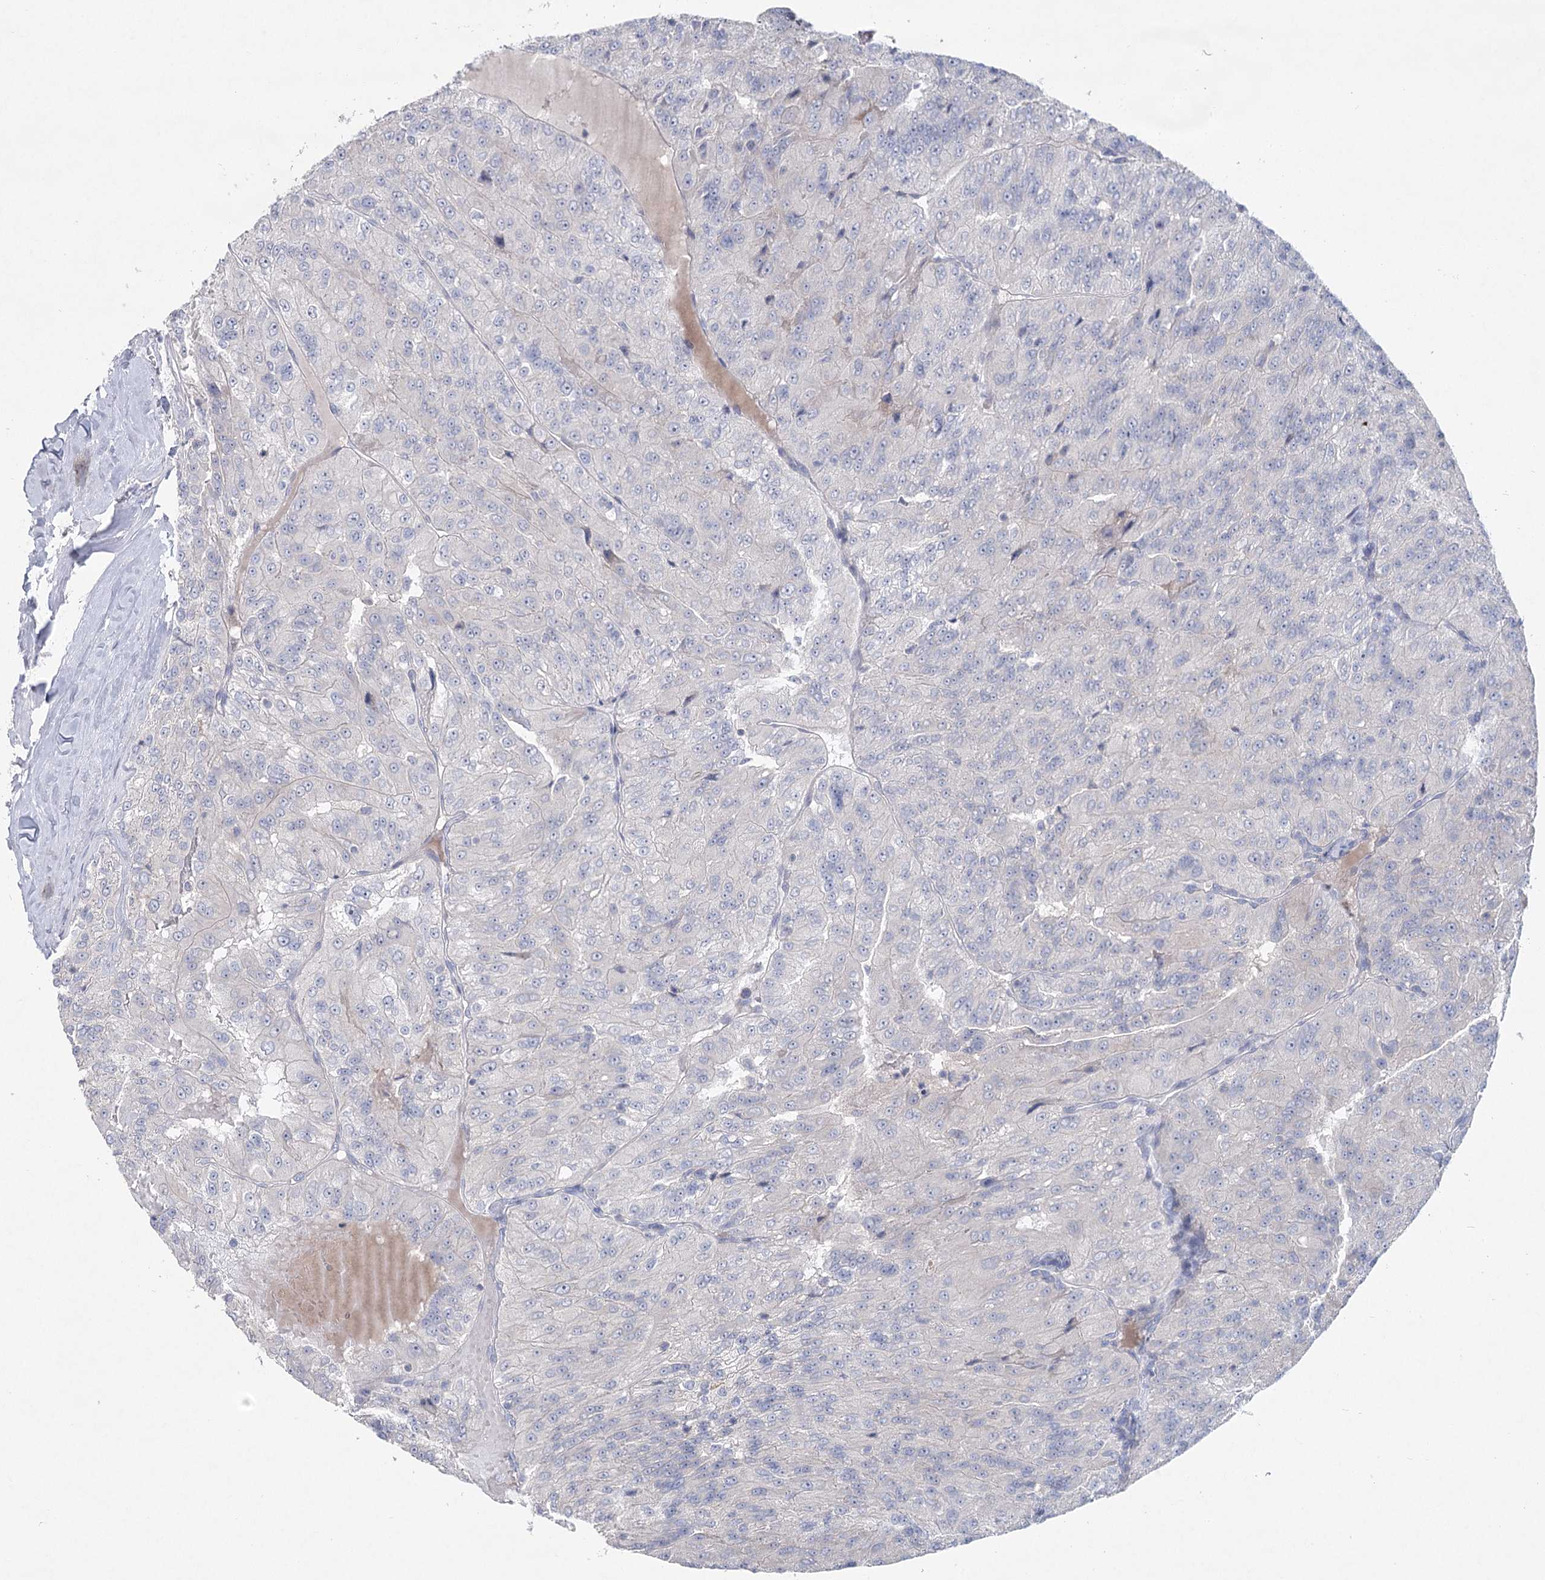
{"staining": {"intensity": "negative", "quantity": "none", "location": "none"}, "tissue": "renal cancer", "cell_type": "Tumor cells", "image_type": "cancer", "snomed": [{"axis": "morphology", "description": "Adenocarcinoma, NOS"}, {"axis": "topography", "description": "Kidney"}], "caption": "DAB immunohistochemical staining of human renal adenocarcinoma reveals no significant staining in tumor cells. (Stains: DAB (3,3'-diaminobenzidine) IHC with hematoxylin counter stain, Microscopy: brightfield microscopy at high magnification).", "gene": "MAP3K13", "patient": {"sex": "female", "age": 63}}